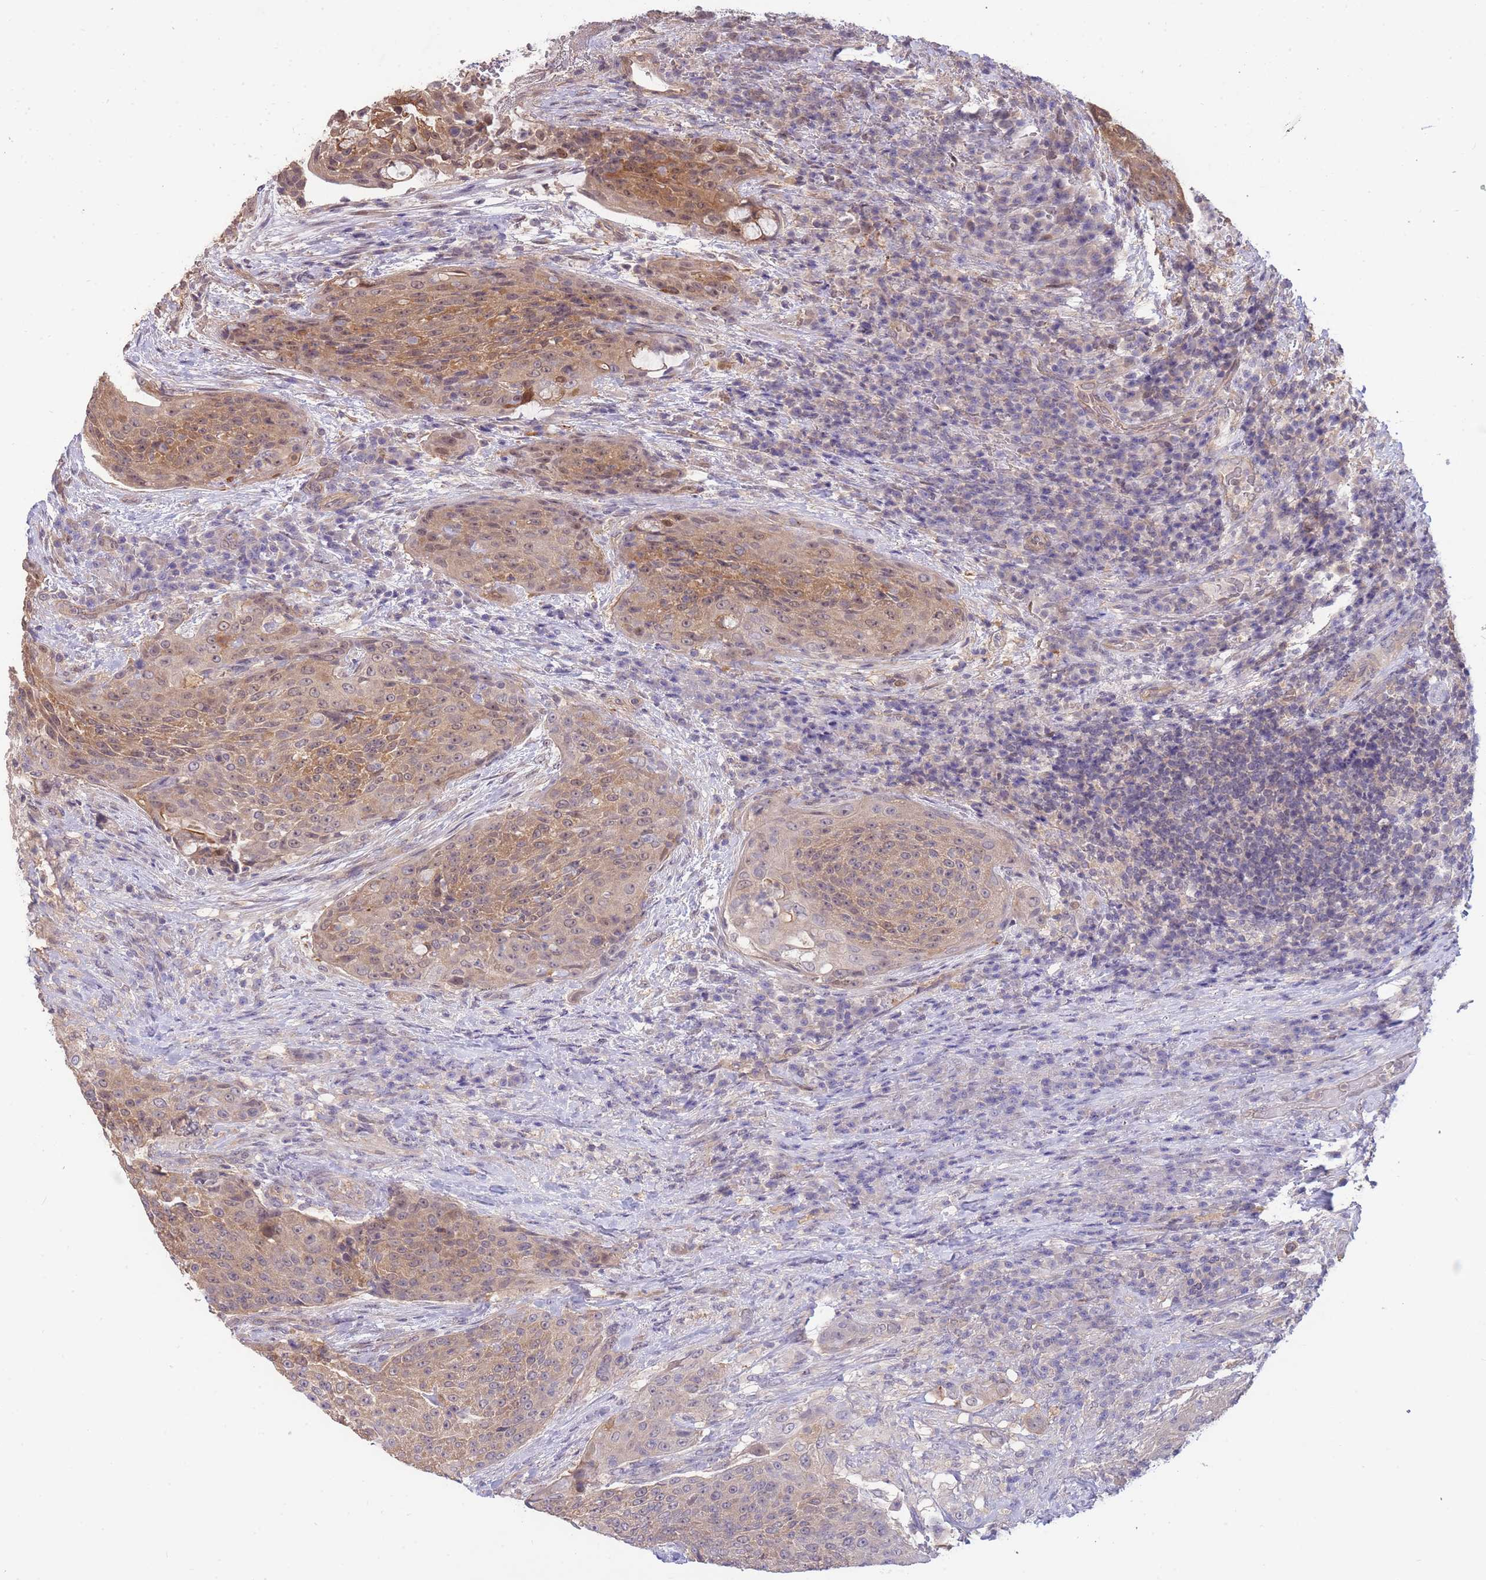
{"staining": {"intensity": "moderate", "quantity": "25%-75%", "location": "cytoplasmic/membranous"}, "tissue": "urothelial cancer", "cell_type": "Tumor cells", "image_type": "cancer", "snomed": [{"axis": "morphology", "description": "Urothelial carcinoma, High grade"}, {"axis": "topography", "description": "Urinary bladder"}], "caption": "An IHC micrograph of neoplastic tissue is shown. Protein staining in brown highlights moderate cytoplasmic/membranous positivity in urothelial cancer within tumor cells. (DAB IHC, brown staining for protein, blue staining for nuclei).", "gene": "SMC6", "patient": {"sex": "female", "age": 63}}